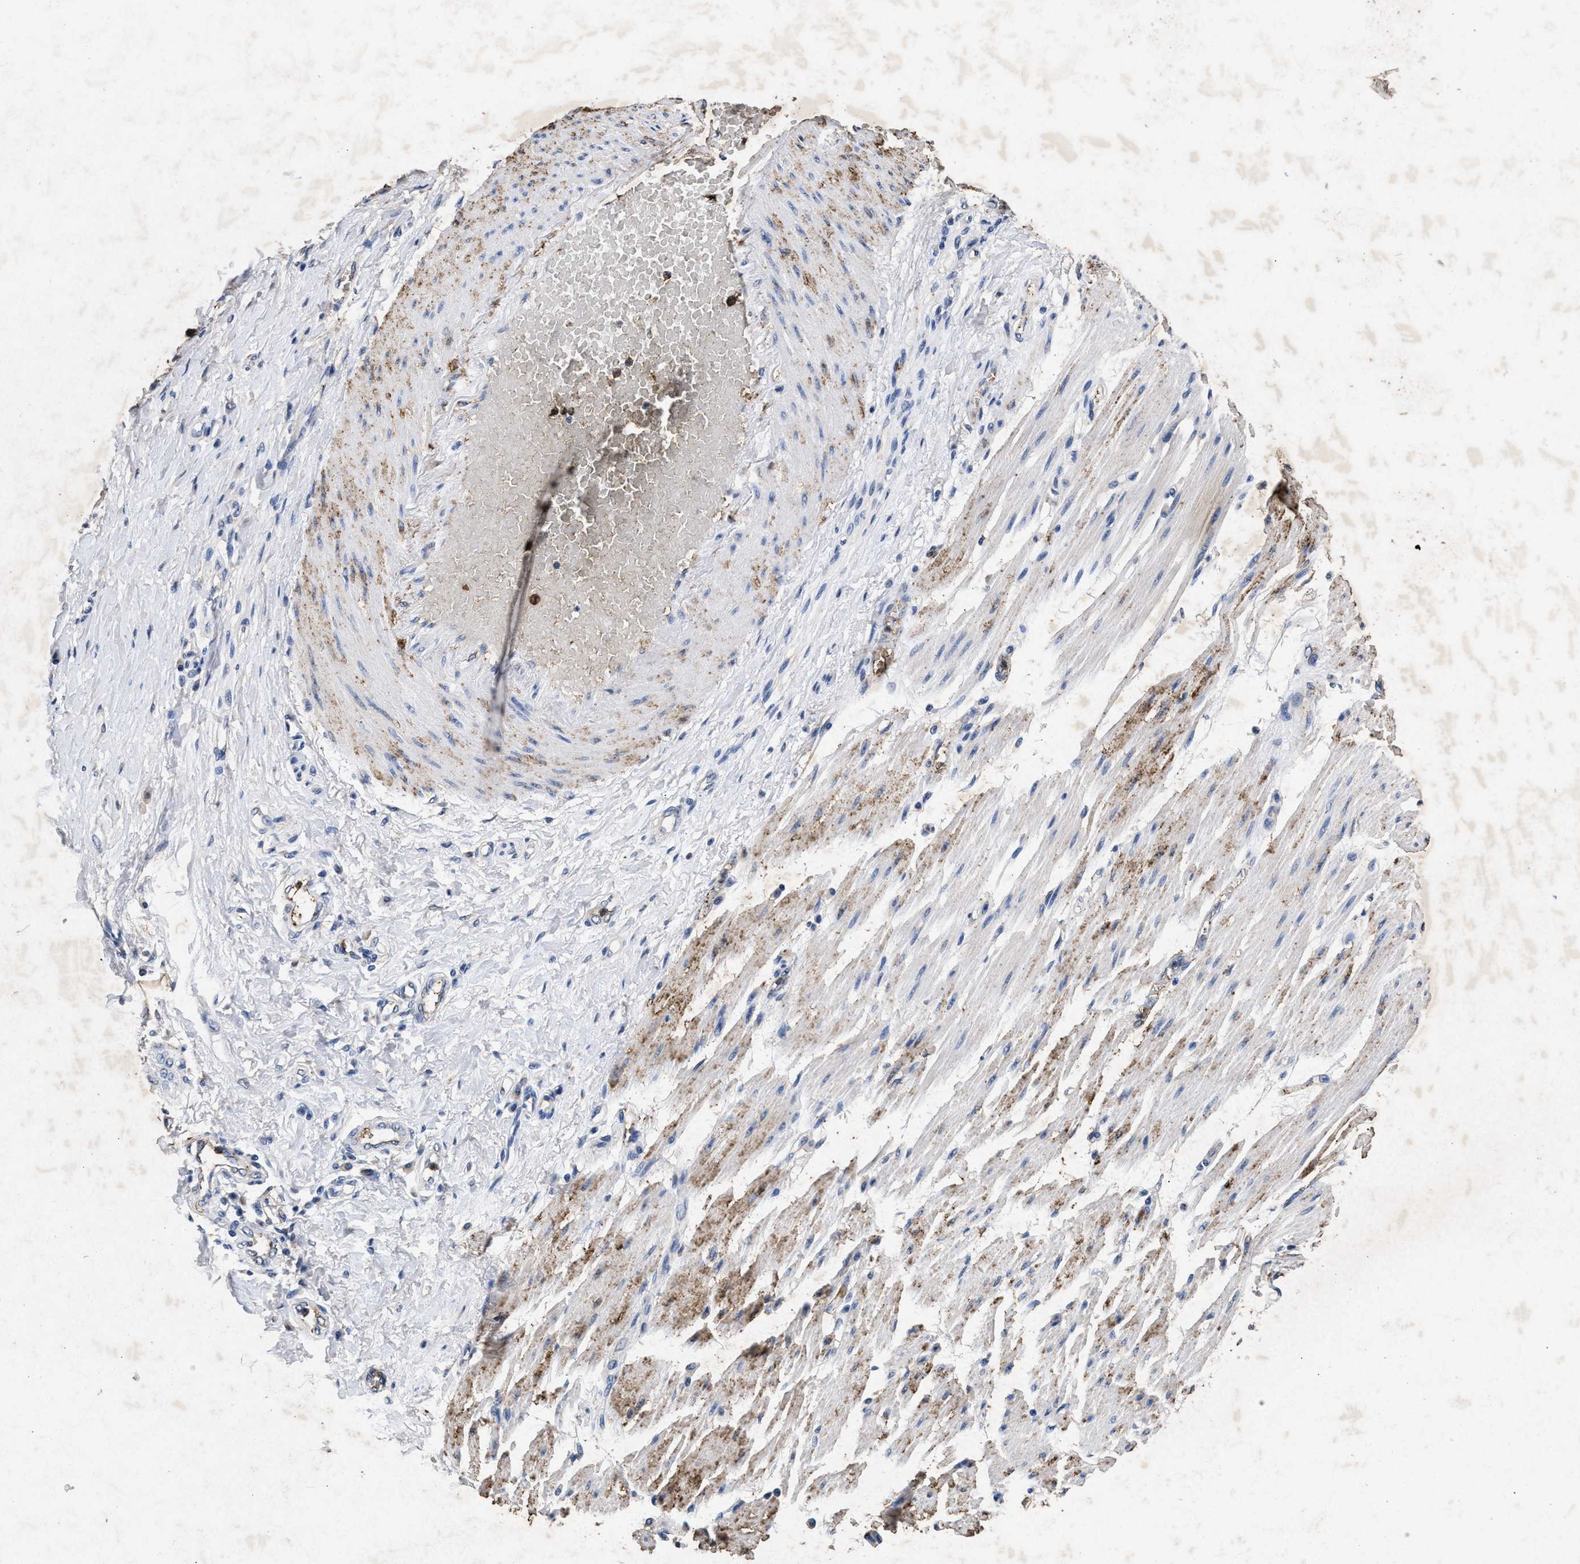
{"staining": {"intensity": "moderate", "quantity": ">75%", "location": "cytoplasmic/membranous"}, "tissue": "adipose tissue", "cell_type": "Adipocytes", "image_type": "normal", "snomed": [{"axis": "morphology", "description": "Normal tissue, NOS"}, {"axis": "morphology", "description": "Adenocarcinoma, NOS"}, {"axis": "topography", "description": "Esophagus"}], "caption": "Immunohistochemistry (IHC) photomicrograph of normal human adipose tissue stained for a protein (brown), which reveals medium levels of moderate cytoplasmic/membranous staining in approximately >75% of adipocytes.", "gene": "LTB4R2", "patient": {"sex": "male", "age": 62}}